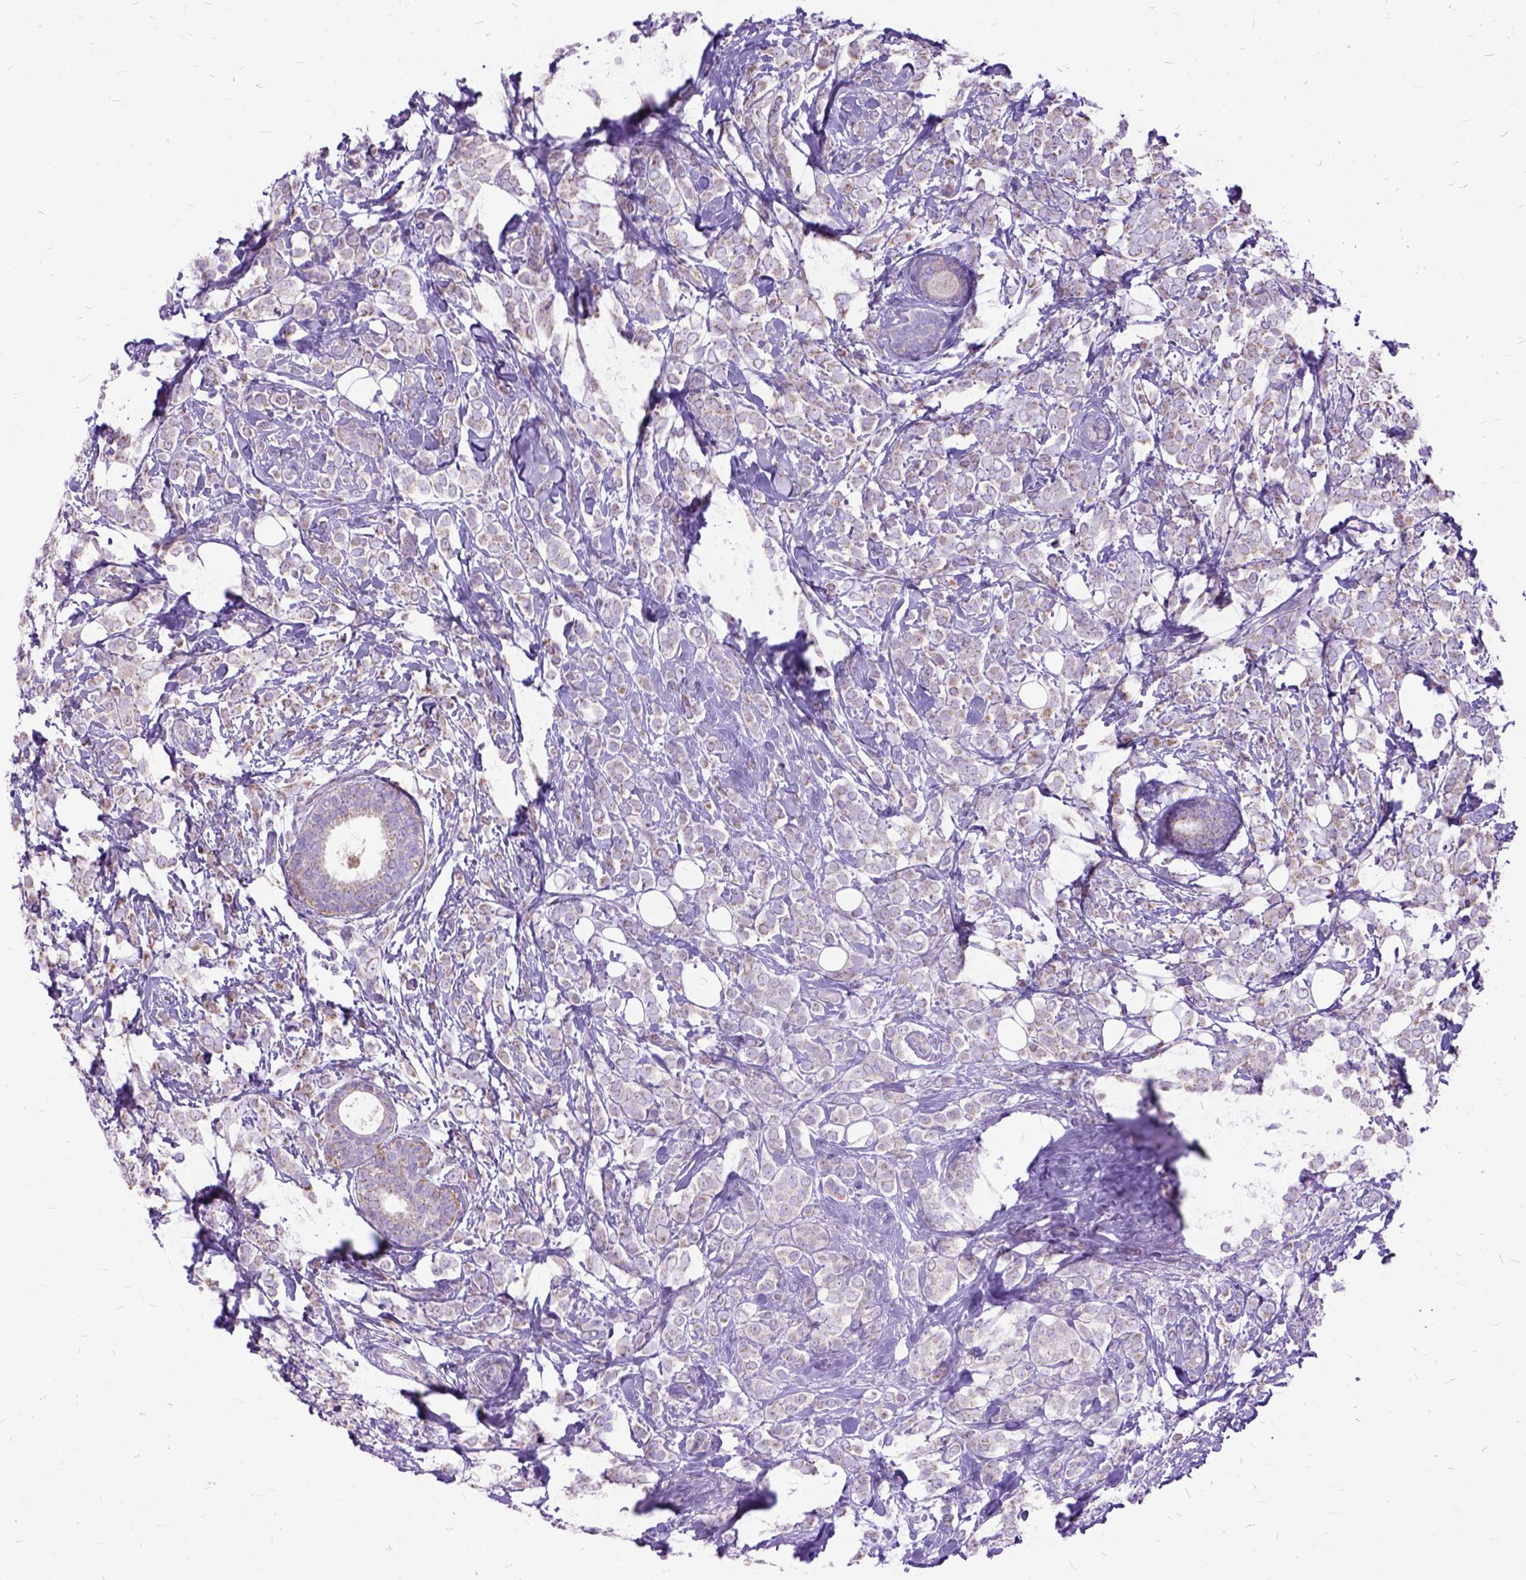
{"staining": {"intensity": "weak", "quantity": "25%-75%", "location": "cytoplasmic/membranous"}, "tissue": "breast cancer", "cell_type": "Tumor cells", "image_type": "cancer", "snomed": [{"axis": "morphology", "description": "Lobular carcinoma"}, {"axis": "topography", "description": "Breast"}], "caption": "IHC histopathology image of neoplastic tissue: breast cancer stained using IHC shows low levels of weak protein expression localized specifically in the cytoplasmic/membranous of tumor cells, appearing as a cytoplasmic/membranous brown color.", "gene": "CTAG2", "patient": {"sex": "female", "age": 49}}